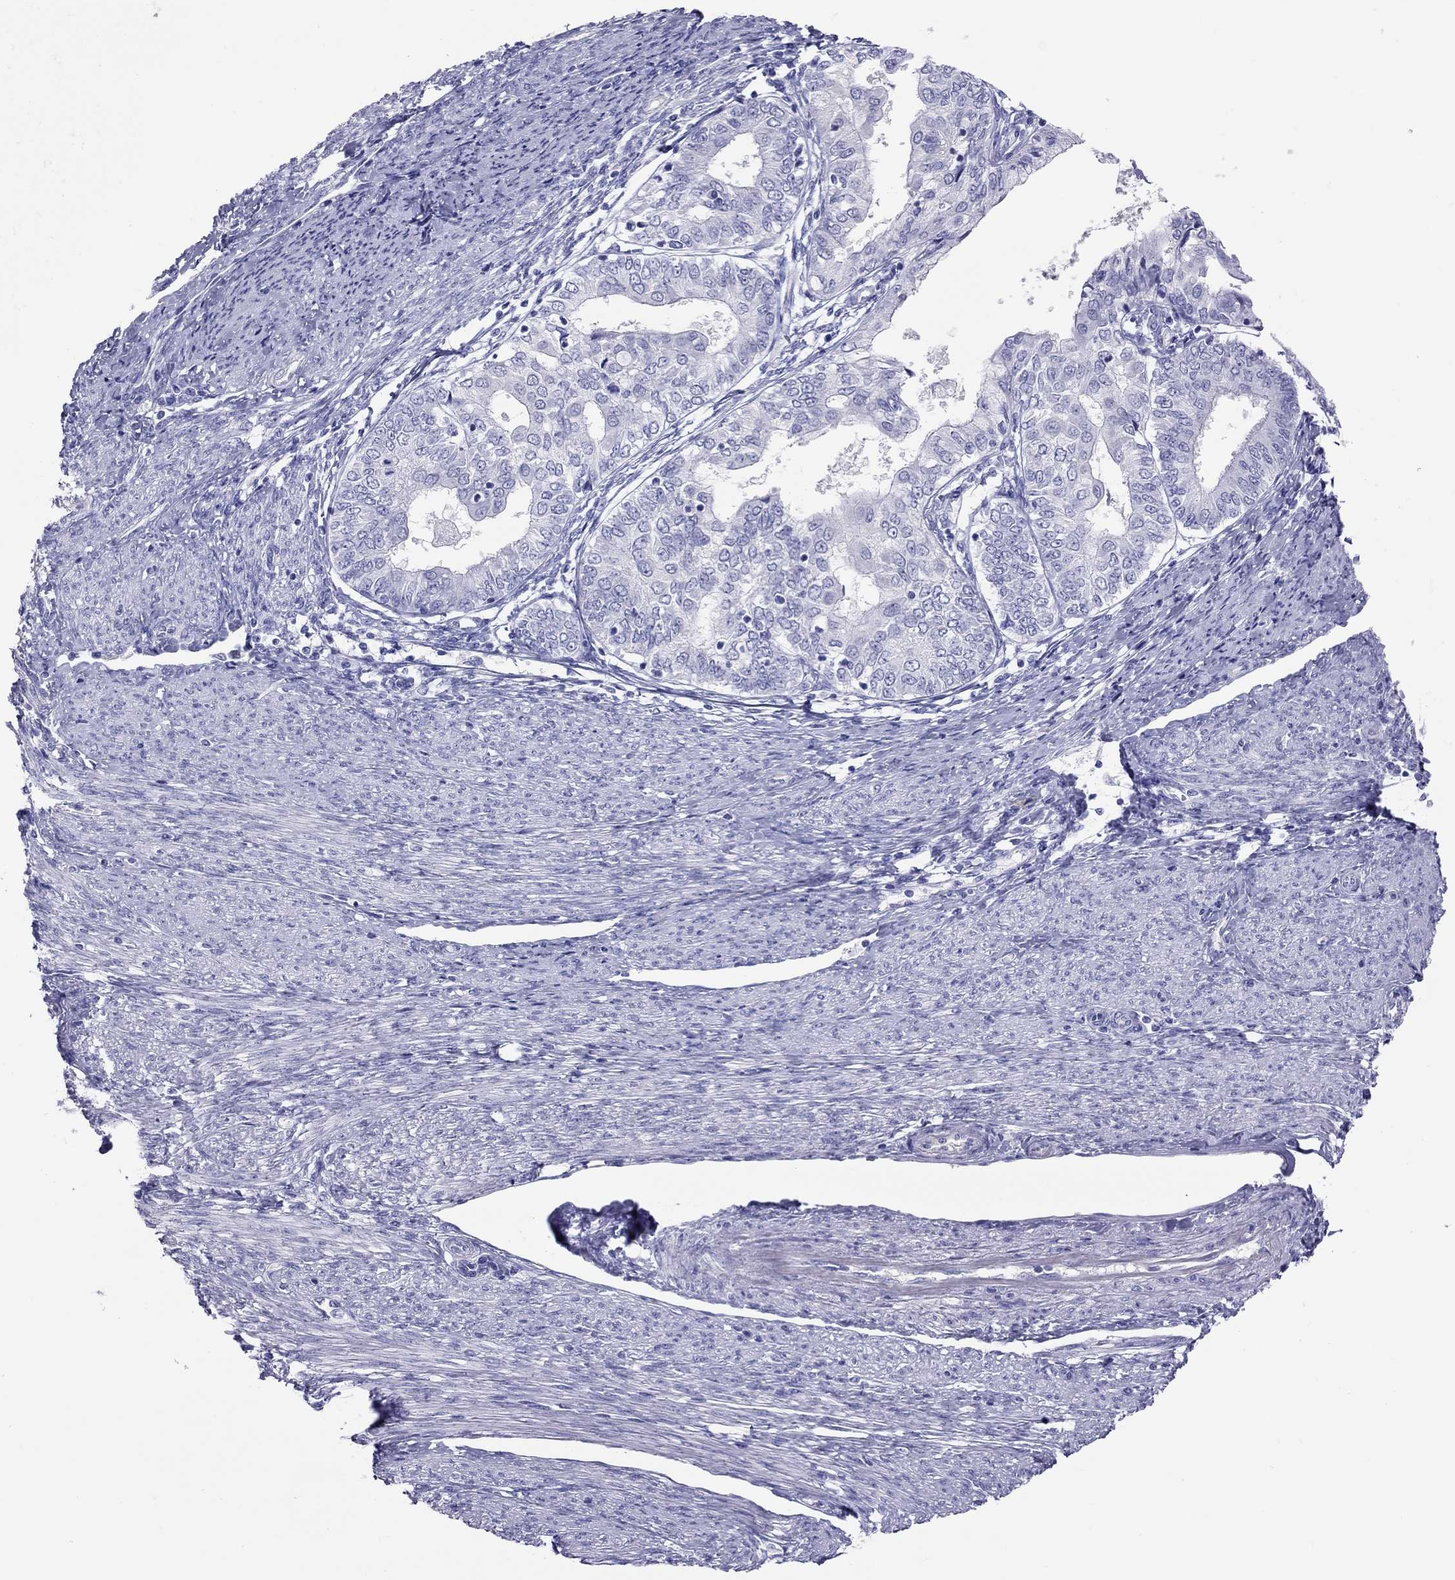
{"staining": {"intensity": "negative", "quantity": "none", "location": "none"}, "tissue": "endometrial cancer", "cell_type": "Tumor cells", "image_type": "cancer", "snomed": [{"axis": "morphology", "description": "Adenocarcinoma, NOS"}, {"axis": "topography", "description": "Endometrium"}], "caption": "Photomicrograph shows no protein expression in tumor cells of adenocarcinoma (endometrial) tissue.", "gene": "PSMB11", "patient": {"sex": "female", "age": 68}}